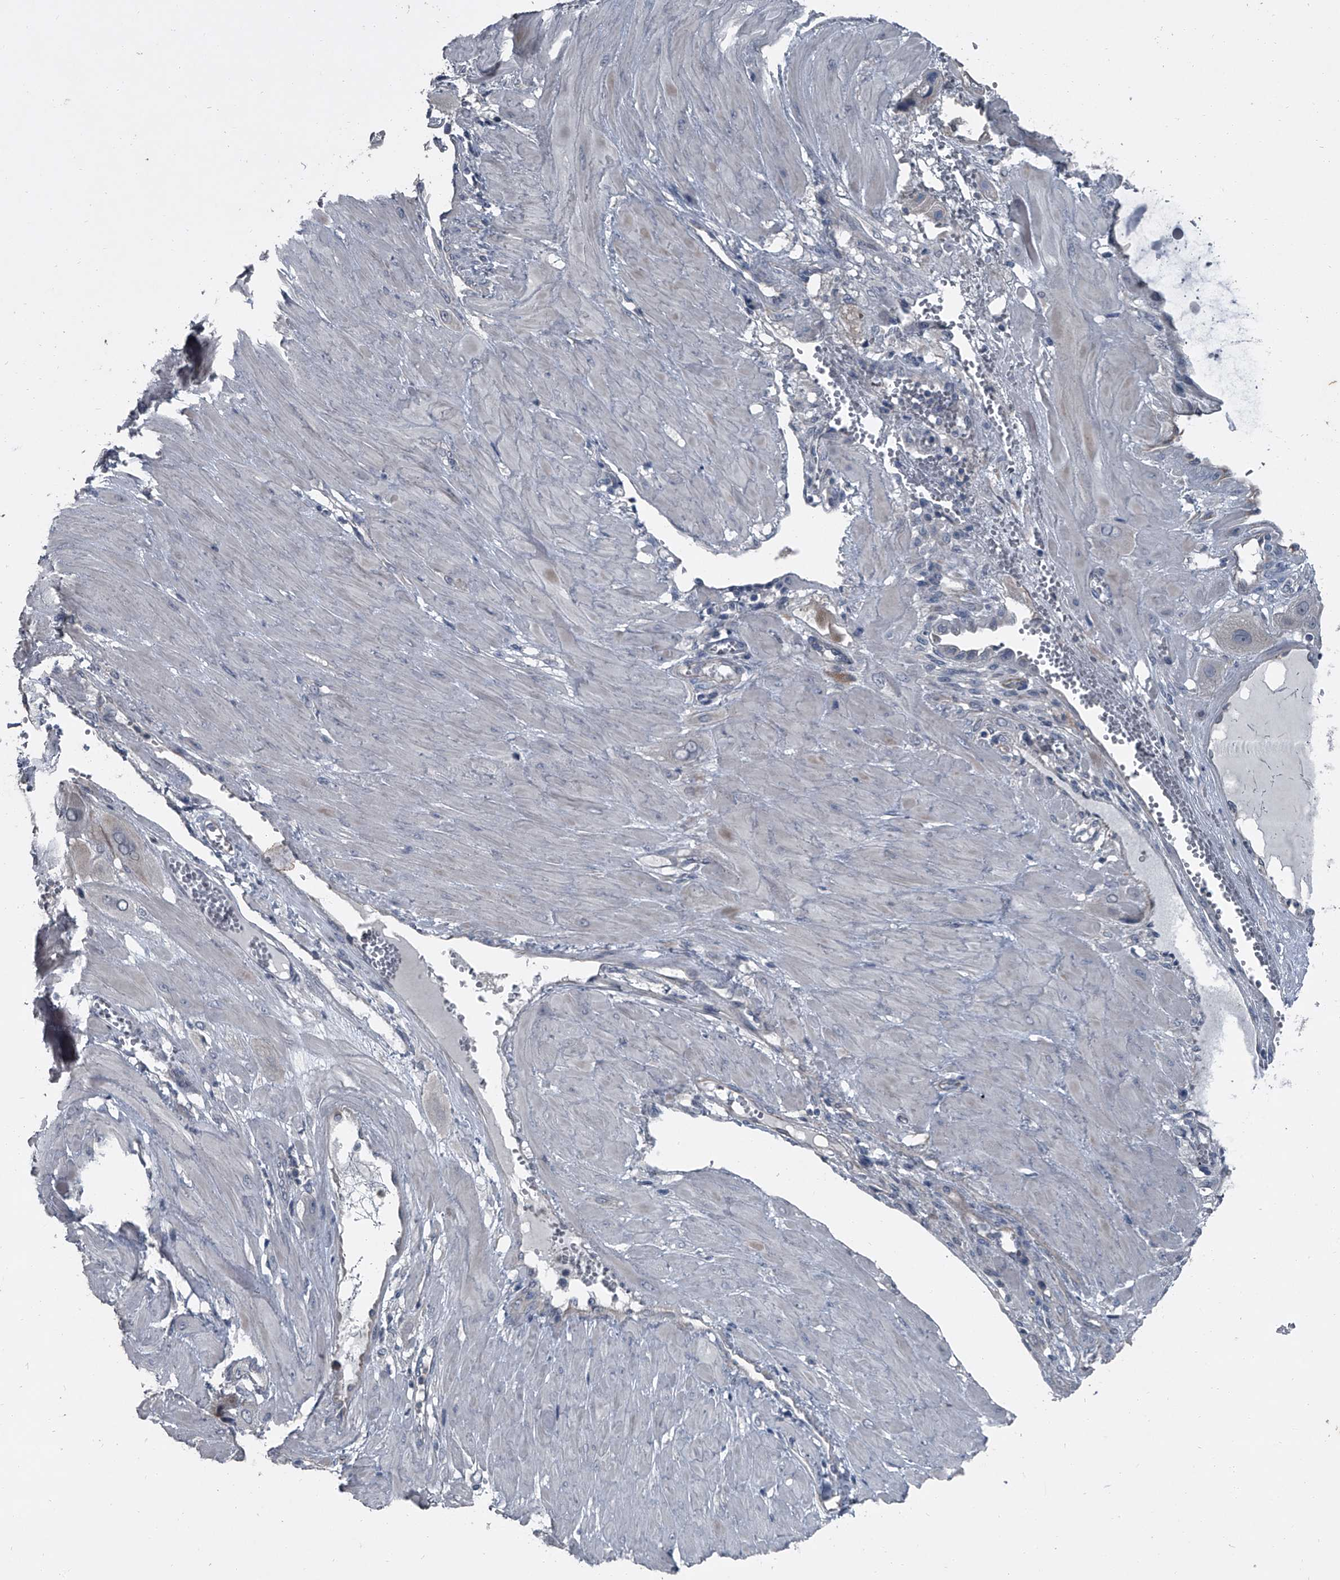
{"staining": {"intensity": "negative", "quantity": "none", "location": "none"}, "tissue": "cervical cancer", "cell_type": "Tumor cells", "image_type": "cancer", "snomed": [{"axis": "morphology", "description": "Squamous cell carcinoma, NOS"}, {"axis": "topography", "description": "Cervix"}], "caption": "Squamous cell carcinoma (cervical) stained for a protein using immunohistochemistry (IHC) exhibits no staining tumor cells.", "gene": "HEPHL1", "patient": {"sex": "female", "age": 34}}